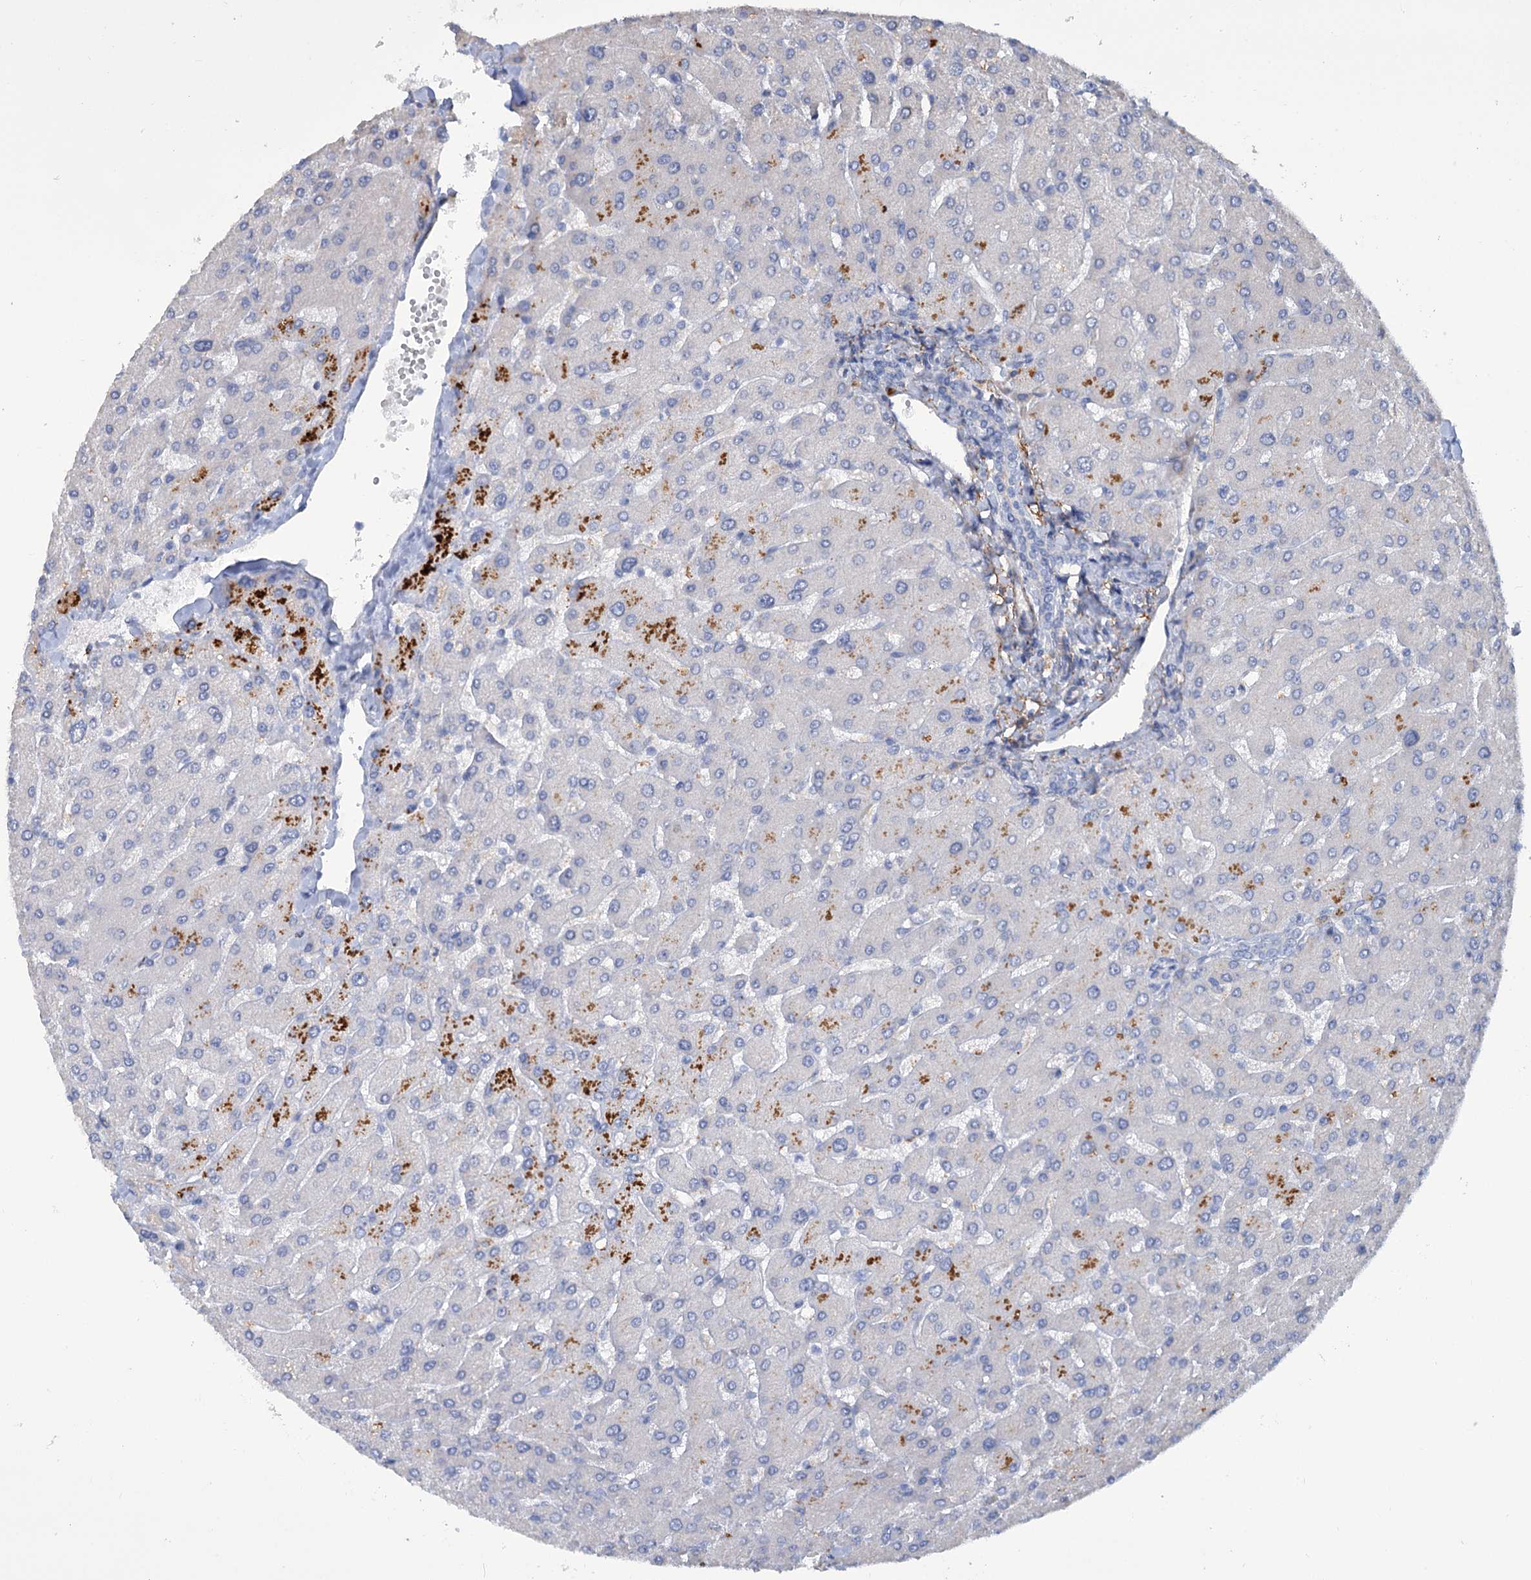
{"staining": {"intensity": "negative", "quantity": "none", "location": "none"}, "tissue": "liver", "cell_type": "Cholangiocytes", "image_type": "normal", "snomed": [{"axis": "morphology", "description": "Normal tissue, NOS"}, {"axis": "topography", "description": "Liver"}], "caption": "An image of liver stained for a protein exhibits no brown staining in cholangiocytes. (Immunohistochemistry (ihc), brightfield microscopy, high magnification).", "gene": "URAD", "patient": {"sex": "male", "age": 55}}